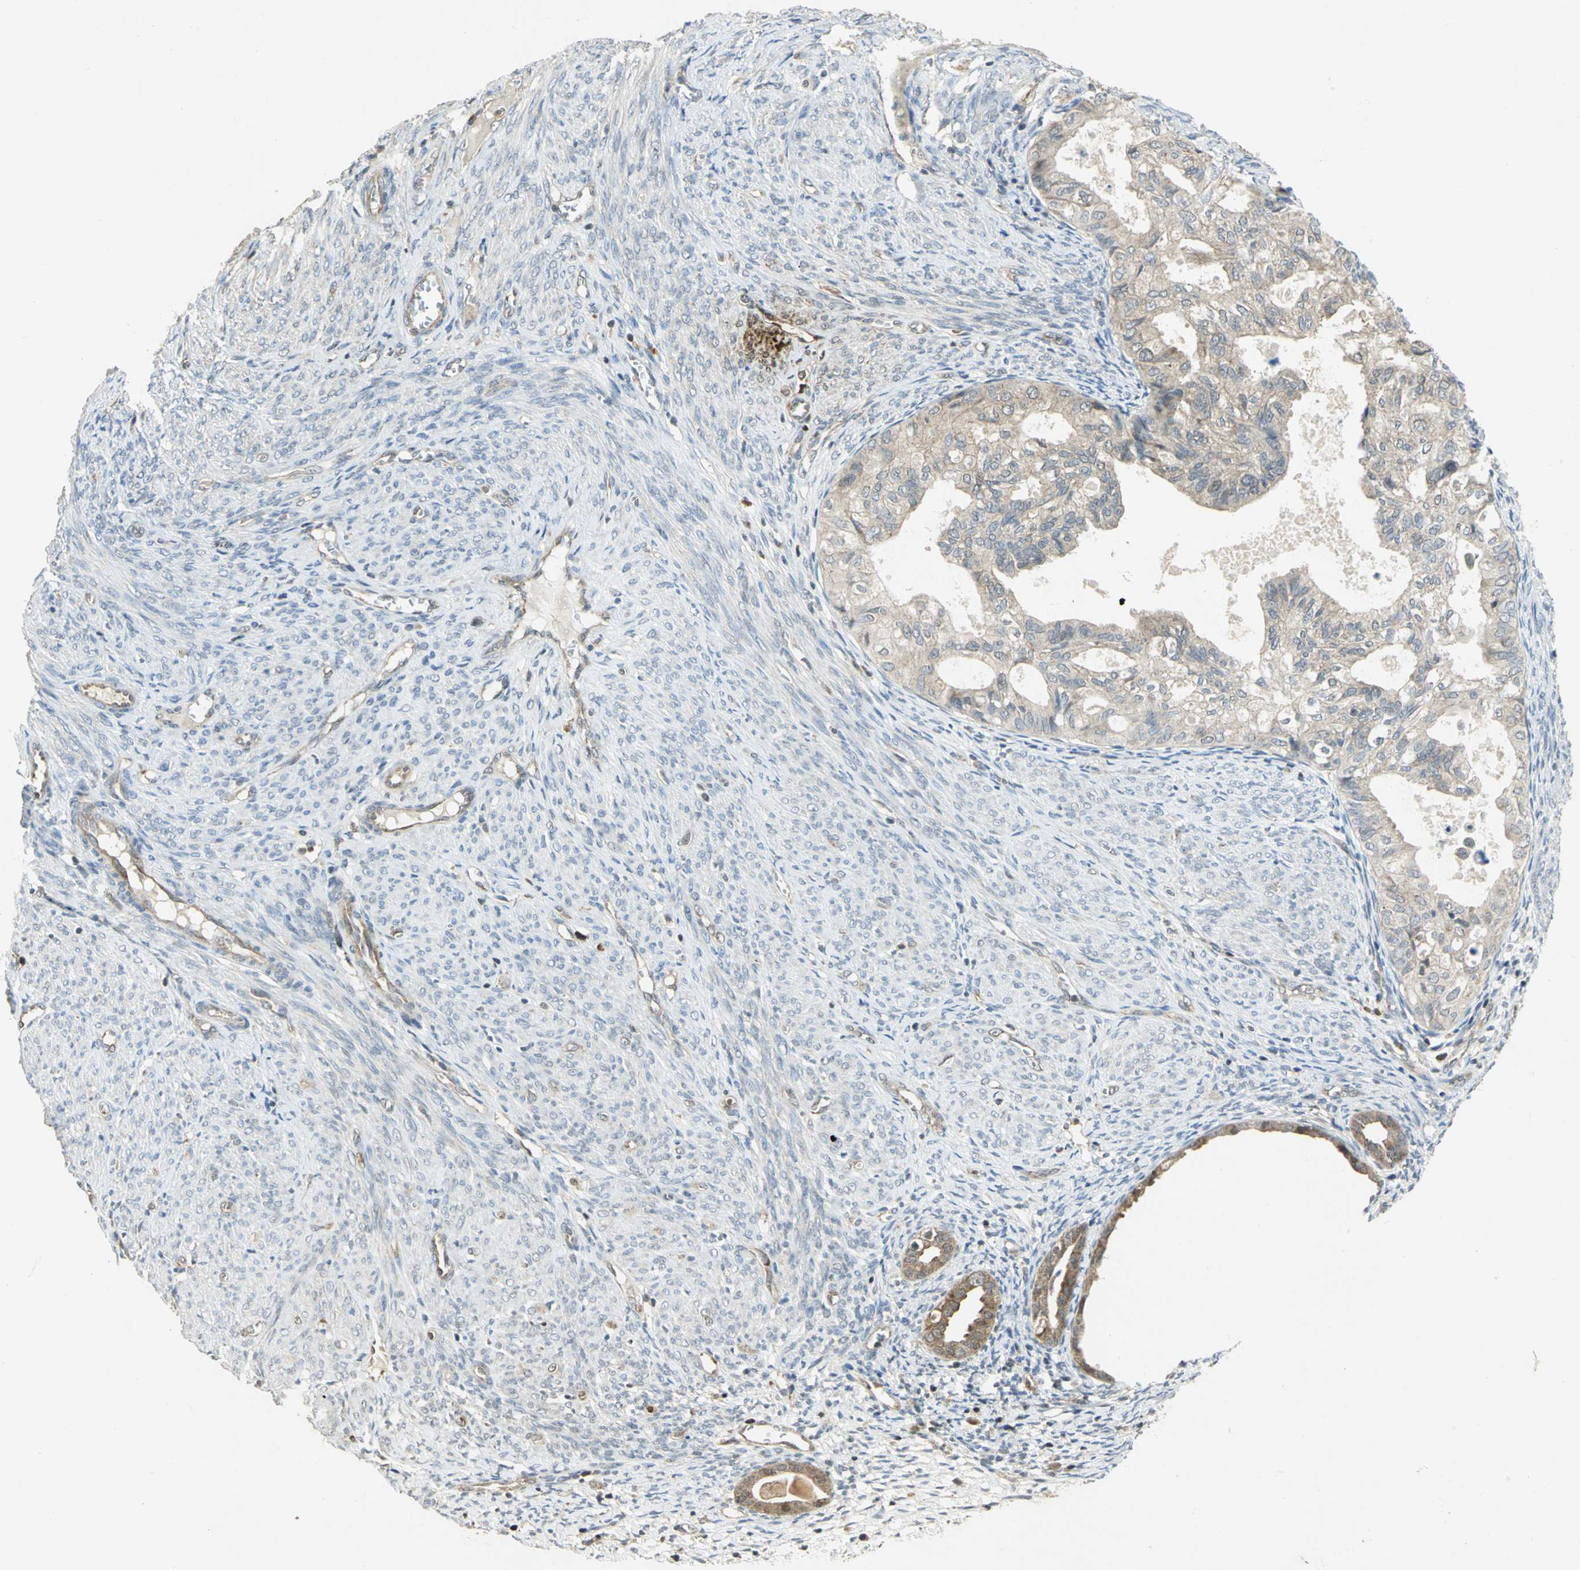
{"staining": {"intensity": "weak", "quantity": "25%-75%", "location": "cytoplasmic/membranous"}, "tissue": "cervical cancer", "cell_type": "Tumor cells", "image_type": "cancer", "snomed": [{"axis": "morphology", "description": "Normal tissue, NOS"}, {"axis": "morphology", "description": "Adenocarcinoma, NOS"}, {"axis": "topography", "description": "Cervix"}, {"axis": "topography", "description": "Endometrium"}], "caption": "Cervical adenocarcinoma was stained to show a protein in brown. There is low levels of weak cytoplasmic/membranous positivity in approximately 25%-75% of tumor cells.", "gene": "PPIA", "patient": {"sex": "female", "age": 86}}